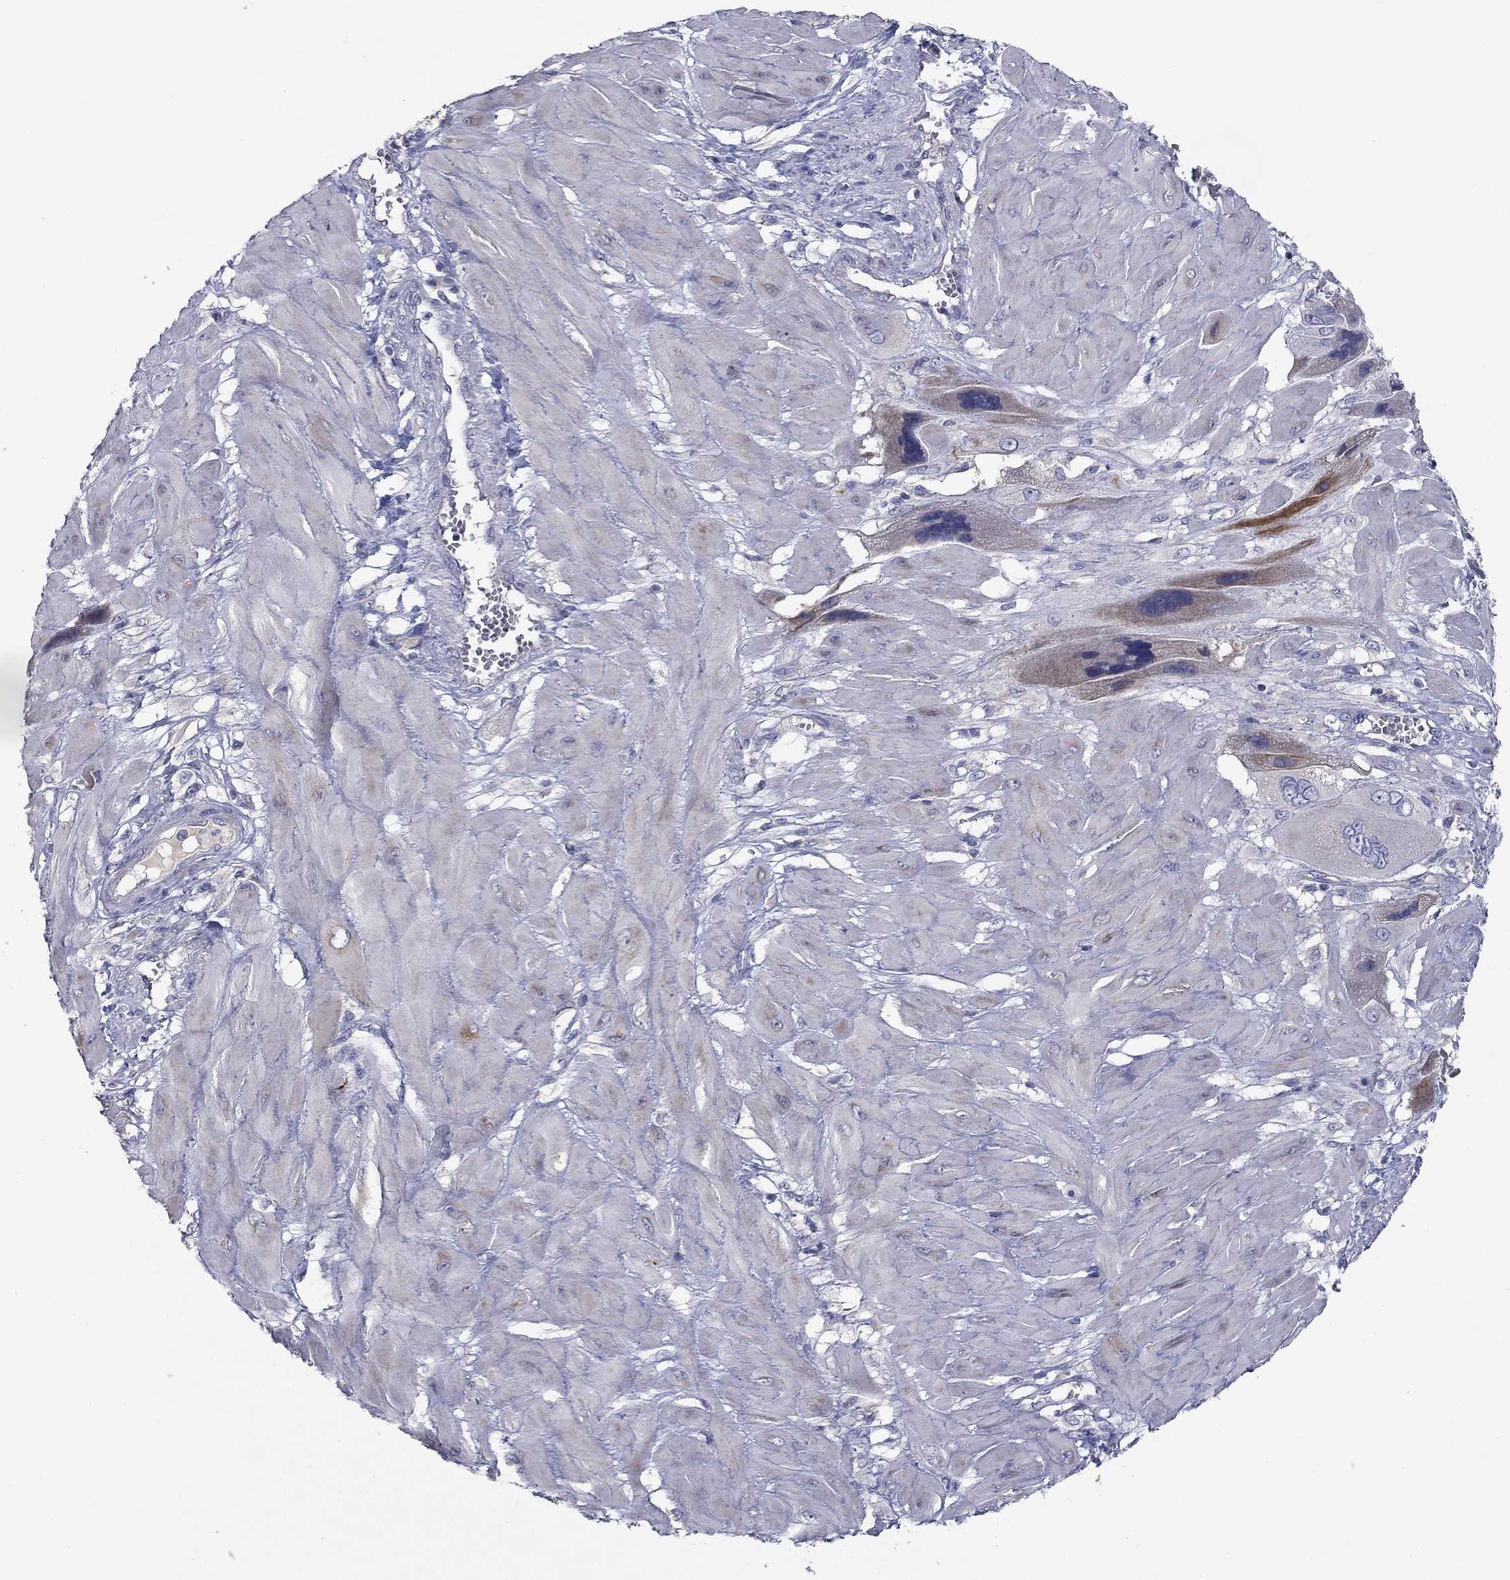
{"staining": {"intensity": "negative", "quantity": "none", "location": "none"}, "tissue": "cervical cancer", "cell_type": "Tumor cells", "image_type": "cancer", "snomed": [{"axis": "morphology", "description": "Squamous cell carcinoma, NOS"}, {"axis": "topography", "description": "Cervix"}], "caption": "Squamous cell carcinoma (cervical) was stained to show a protein in brown. There is no significant expression in tumor cells. The staining is performed using DAB brown chromogen with nuclei counter-stained in using hematoxylin.", "gene": "PTGDS", "patient": {"sex": "female", "age": 34}}